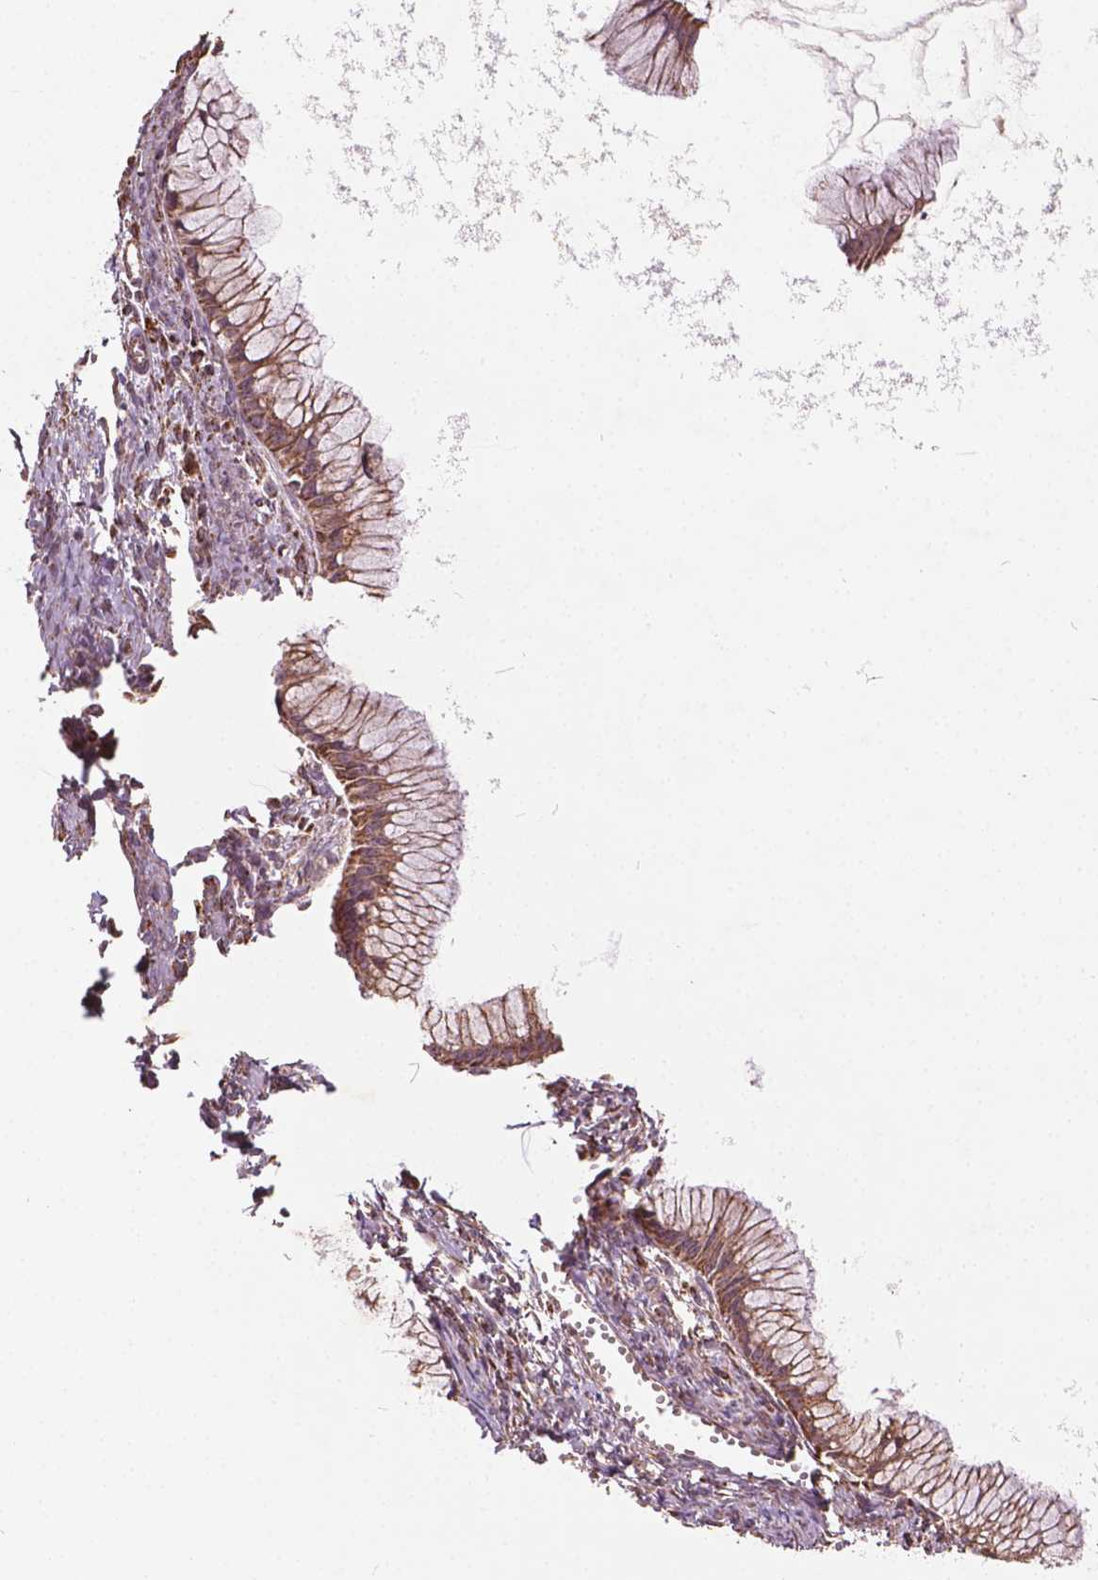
{"staining": {"intensity": "moderate", "quantity": ">75%", "location": "cytoplasmic/membranous"}, "tissue": "ovarian cancer", "cell_type": "Tumor cells", "image_type": "cancer", "snomed": [{"axis": "morphology", "description": "Cystadenocarcinoma, mucinous, NOS"}, {"axis": "topography", "description": "Ovary"}], "caption": "High-power microscopy captured an IHC photomicrograph of ovarian cancer, revealing moderate cytoplasmic/membranous expression in about >75% of tumor cells.", "gene": "UBXN2A", "patient": {"sex": "female", "age": 41}}